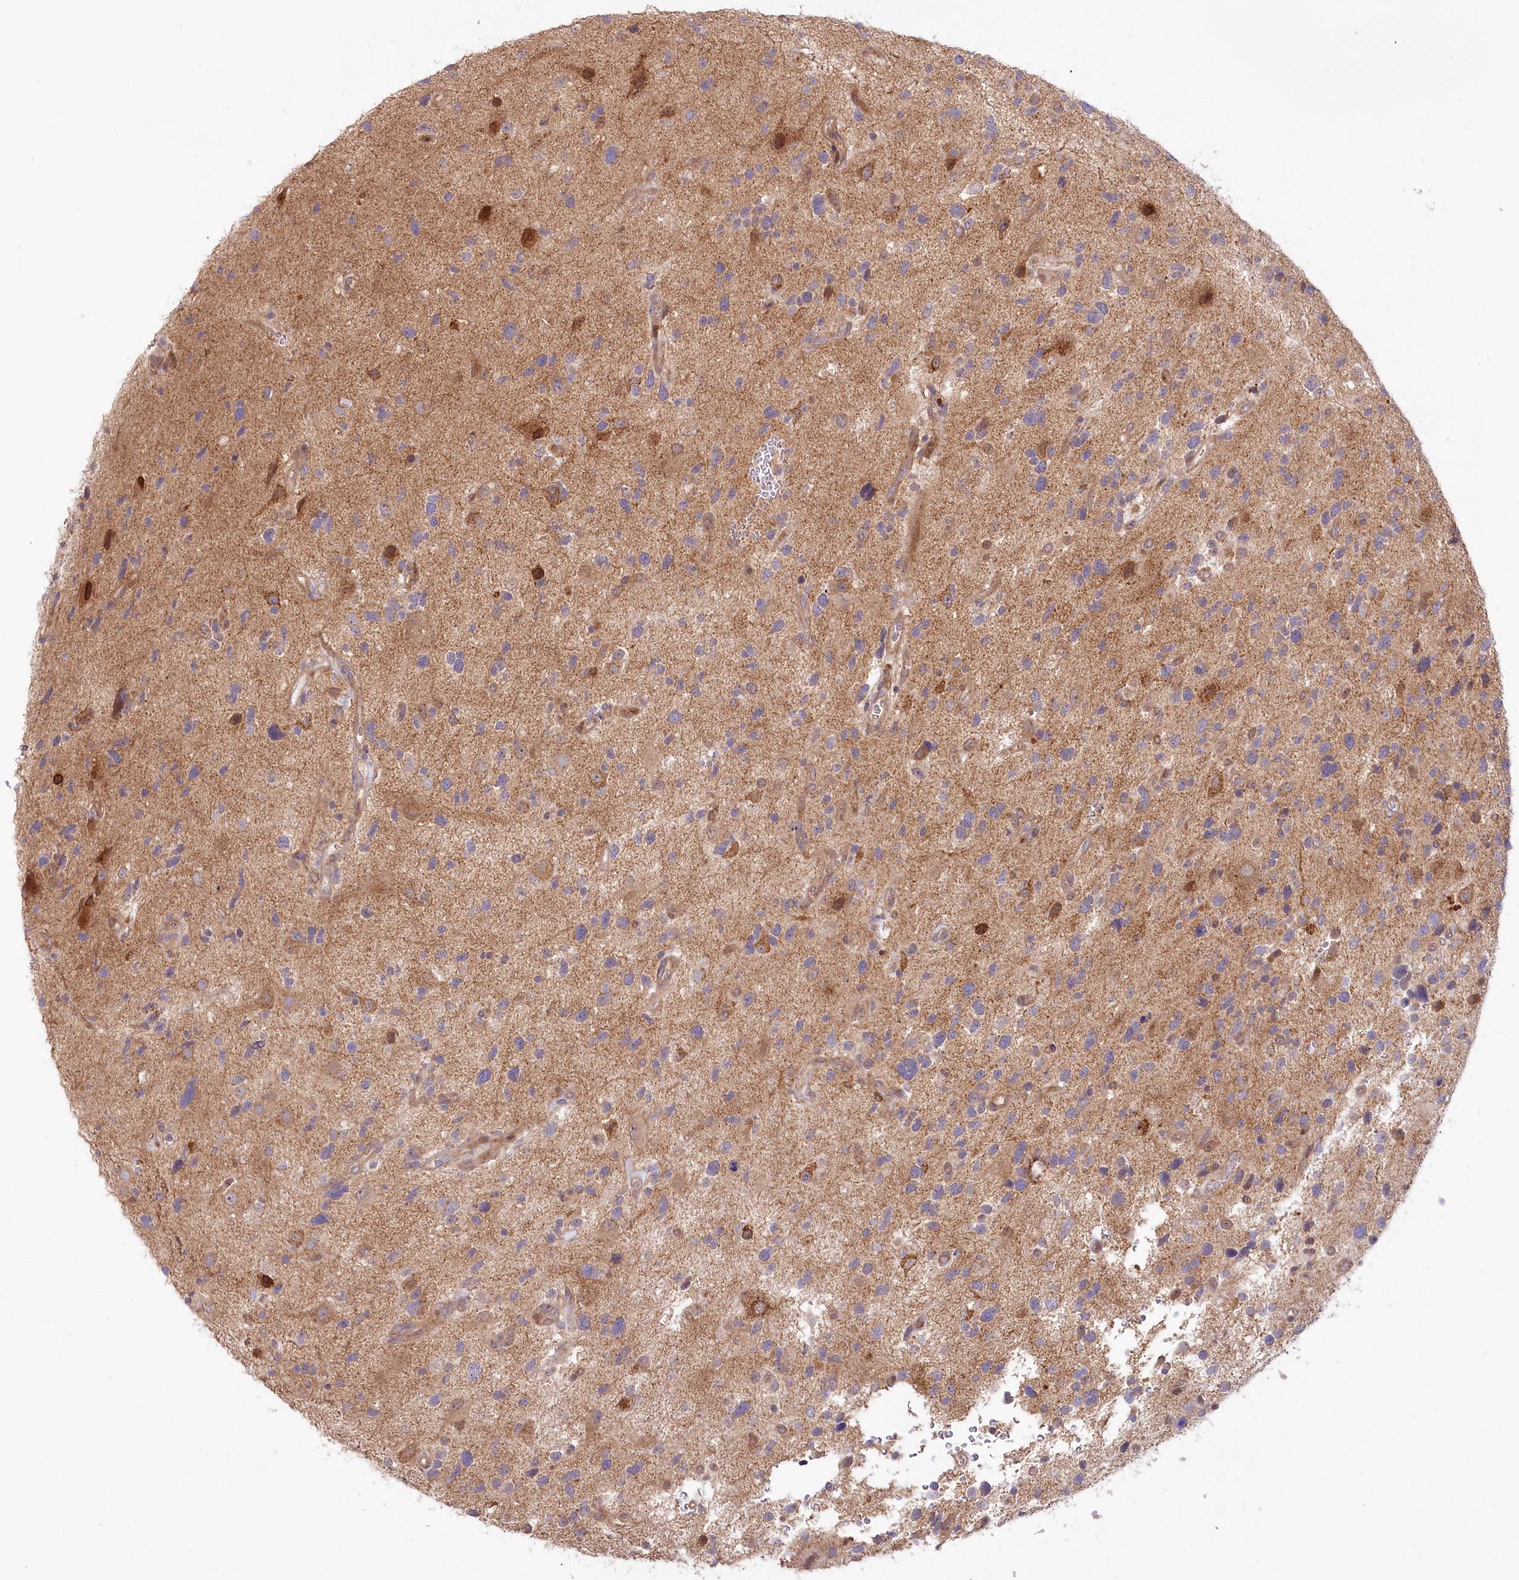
{"staining": {"intensity": "moderate", "quantity": "<25%", "location": "cytoplasmic/membranous"}, "tissue": "glioma", "cell_type": "Tumor cells", "image_type": "cancer", "snomed": [{"axis": "morphology", "description": "Glioma, malignant, High grade"}, {"axis": "topography", "description": "Brain"}], "caption": "Human malignant high-grade glioma stained for a protein (brown) exhibits moderate cytoplasmic/membranous positive positivity in about <25% of tumor cells.", "gene": "CEP70", "patient": {"sex": "male", "age": 33}}